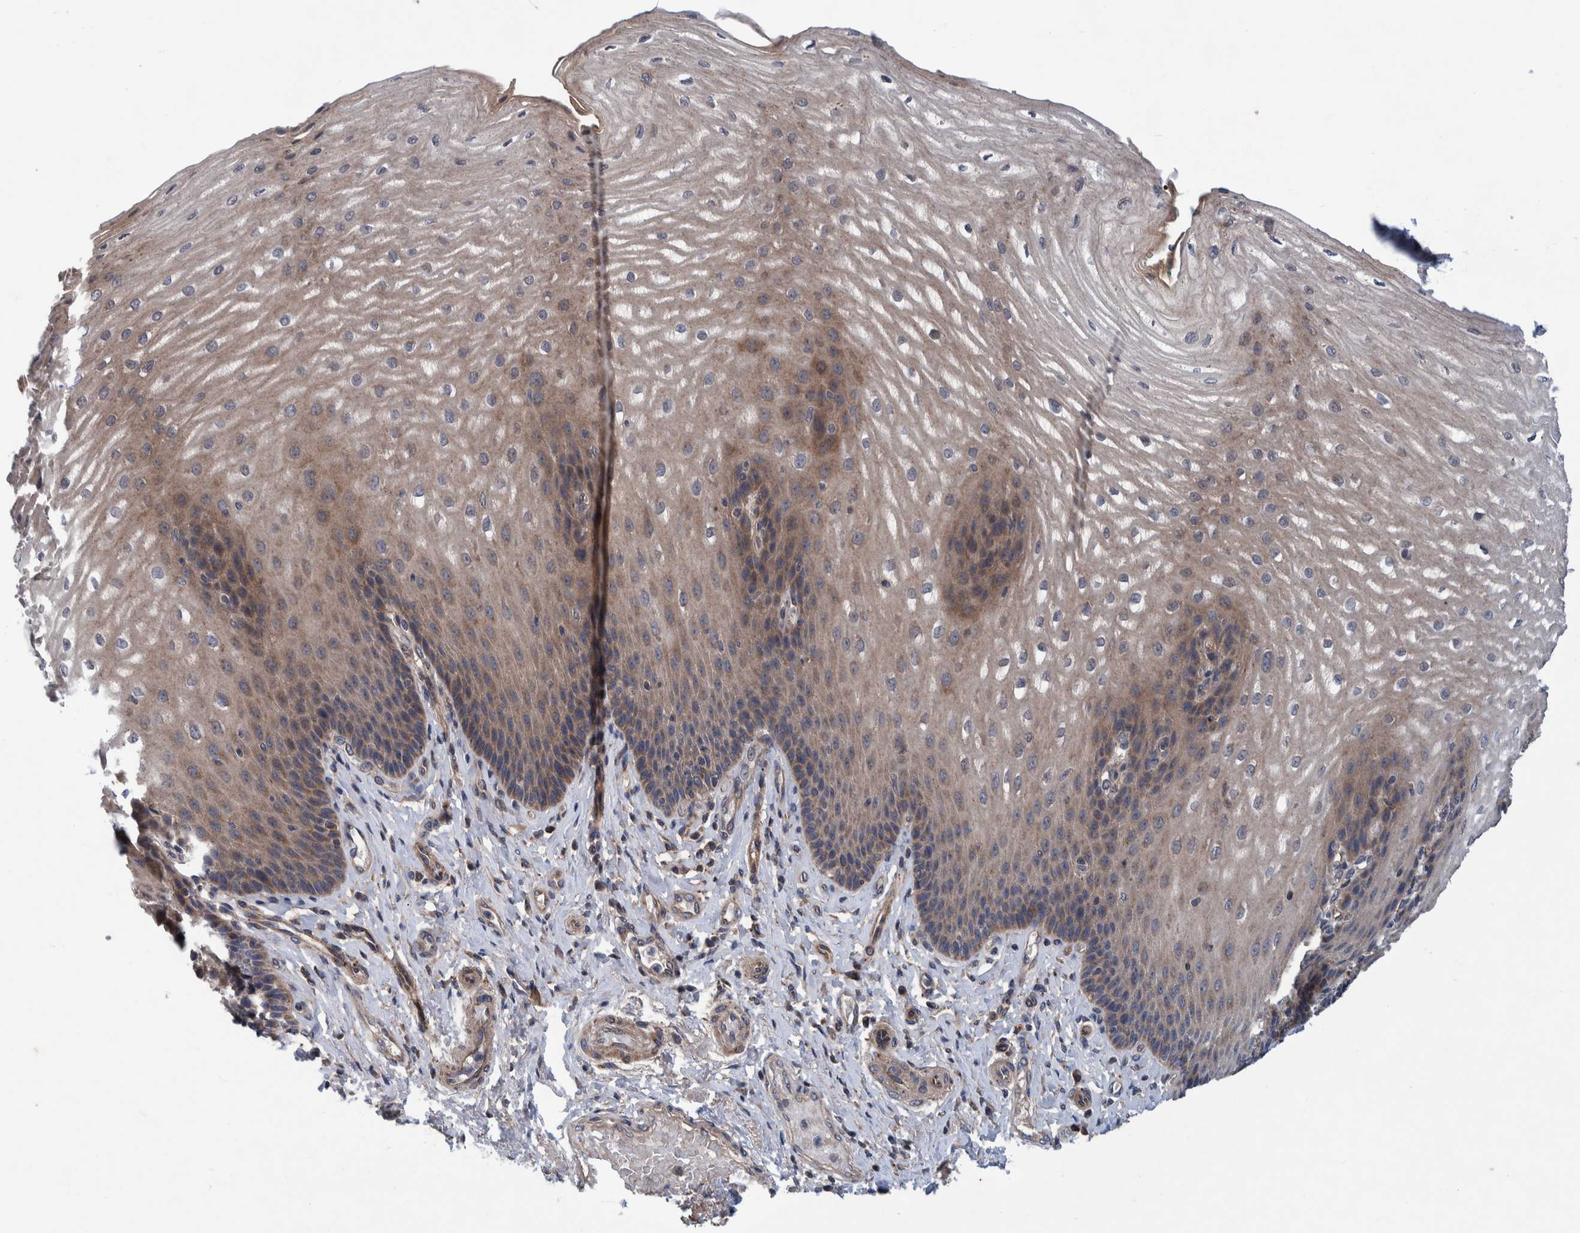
{"staining": {"intensity": "moderate", "quantity": ">75%", "location": "cytoplasmic/membranous"}, "tissue": "esophagus", "cell_type": "Squamous epithelial cells", "image_type": "normal", "snomed": [{"axis": "morphology", "description": "Normal tissue, NOS"}, {"axis": "topography", "description": "Esophagus"}], "caption": "Approximately >75% of squamous epithelial cells in benign human esophagus demonstrate moderate cytoplasmic/membranous protein positivity as visualized by brown immunohistochemical staining.", "gene": "ITIH3", "patient": {"sex": "male", "age": 54}}